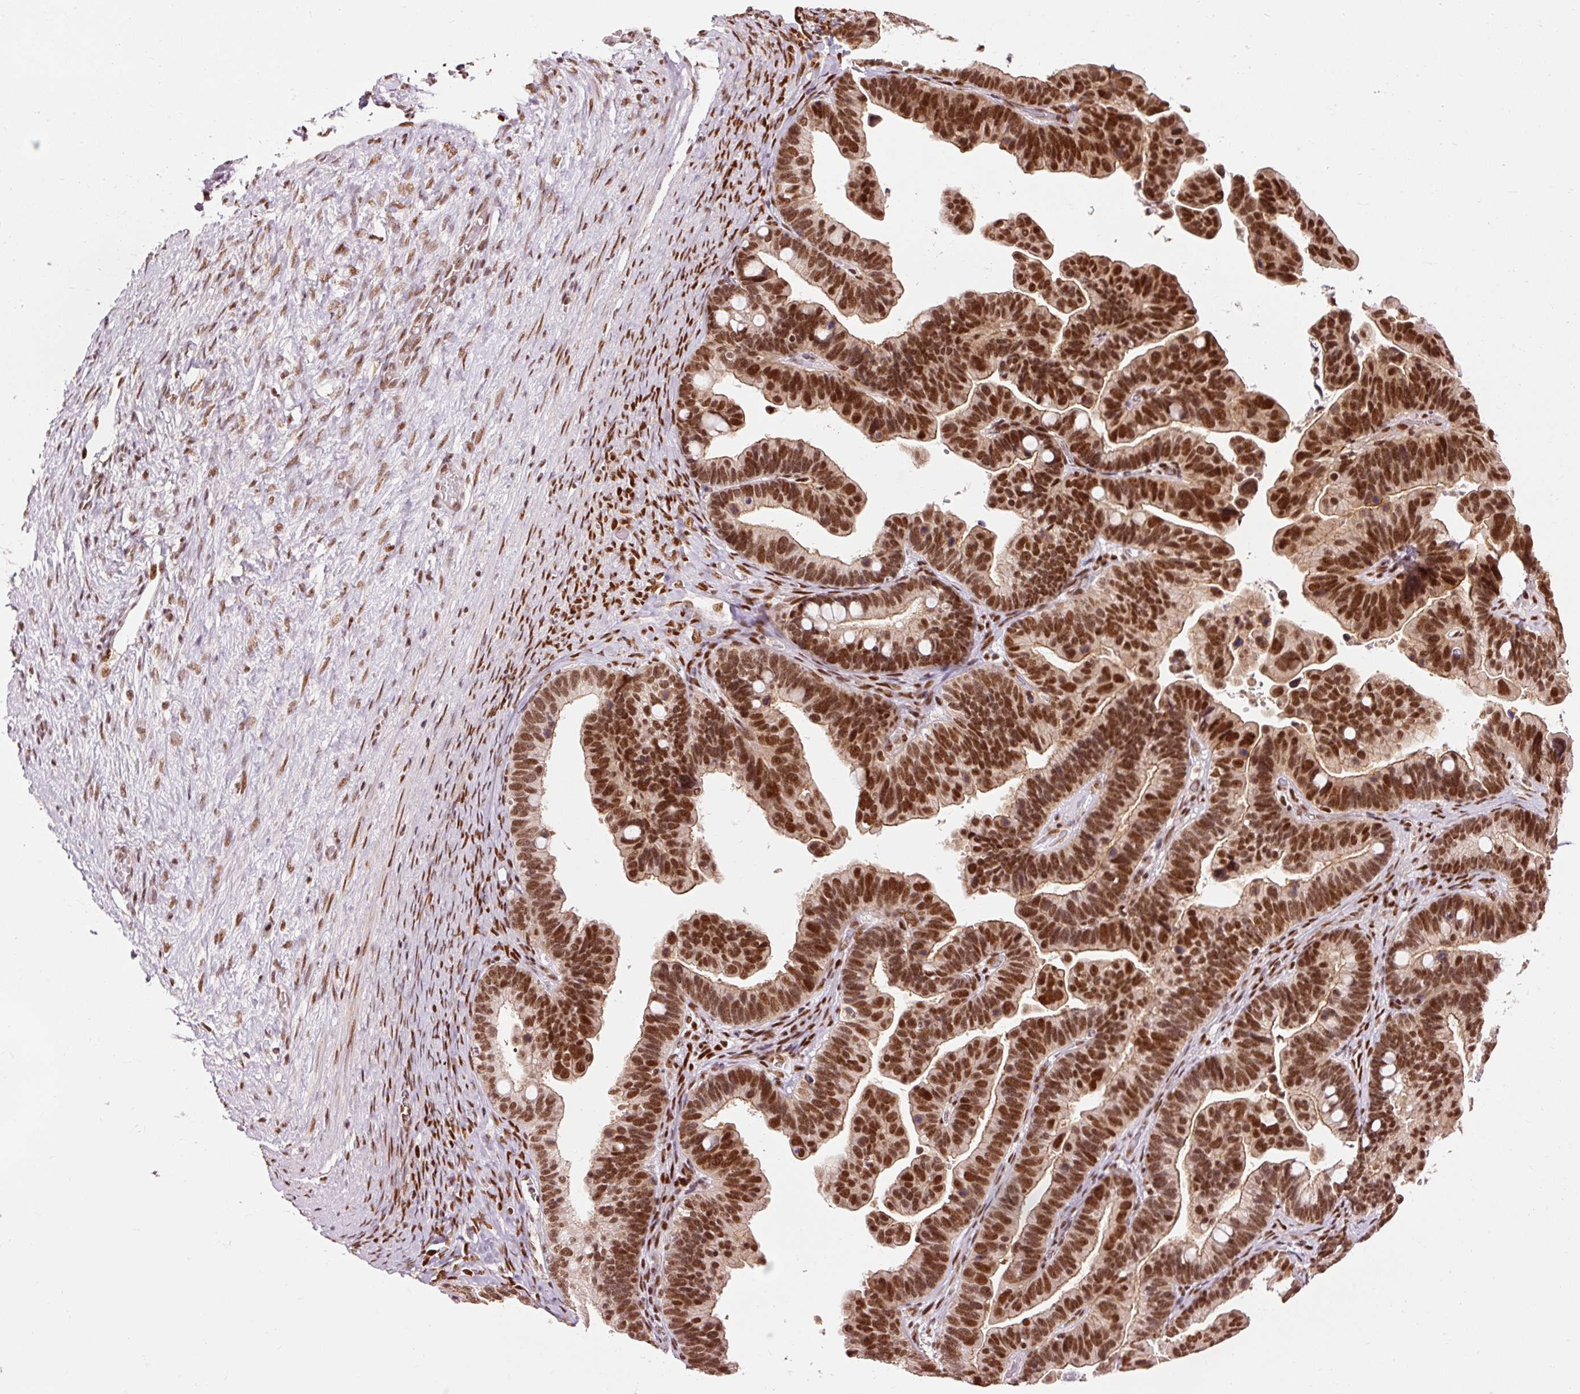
{"staining": {"intensity": "strong", "quantity": ">75%", "location": "cytoplasmic/membranous,nuclear"}, "tissue": "ovarian cancer", "cell_type": "Tumor cells", "image_type": "cancer", "snomed": [{"axis": "morphology", "description": "Cystadenocarcinoma, serous, NOS"}, {"axis": "topography", "description": "Ovary"}], "caption": "Immunohistochemical staining of human ovarian cancer shows strong cytoplasmic/membranous and nuclear protein expression in about >75% of tumor cells.", "gene": "ZBTB44", "patient": {"sex": "female", "age": 56}}